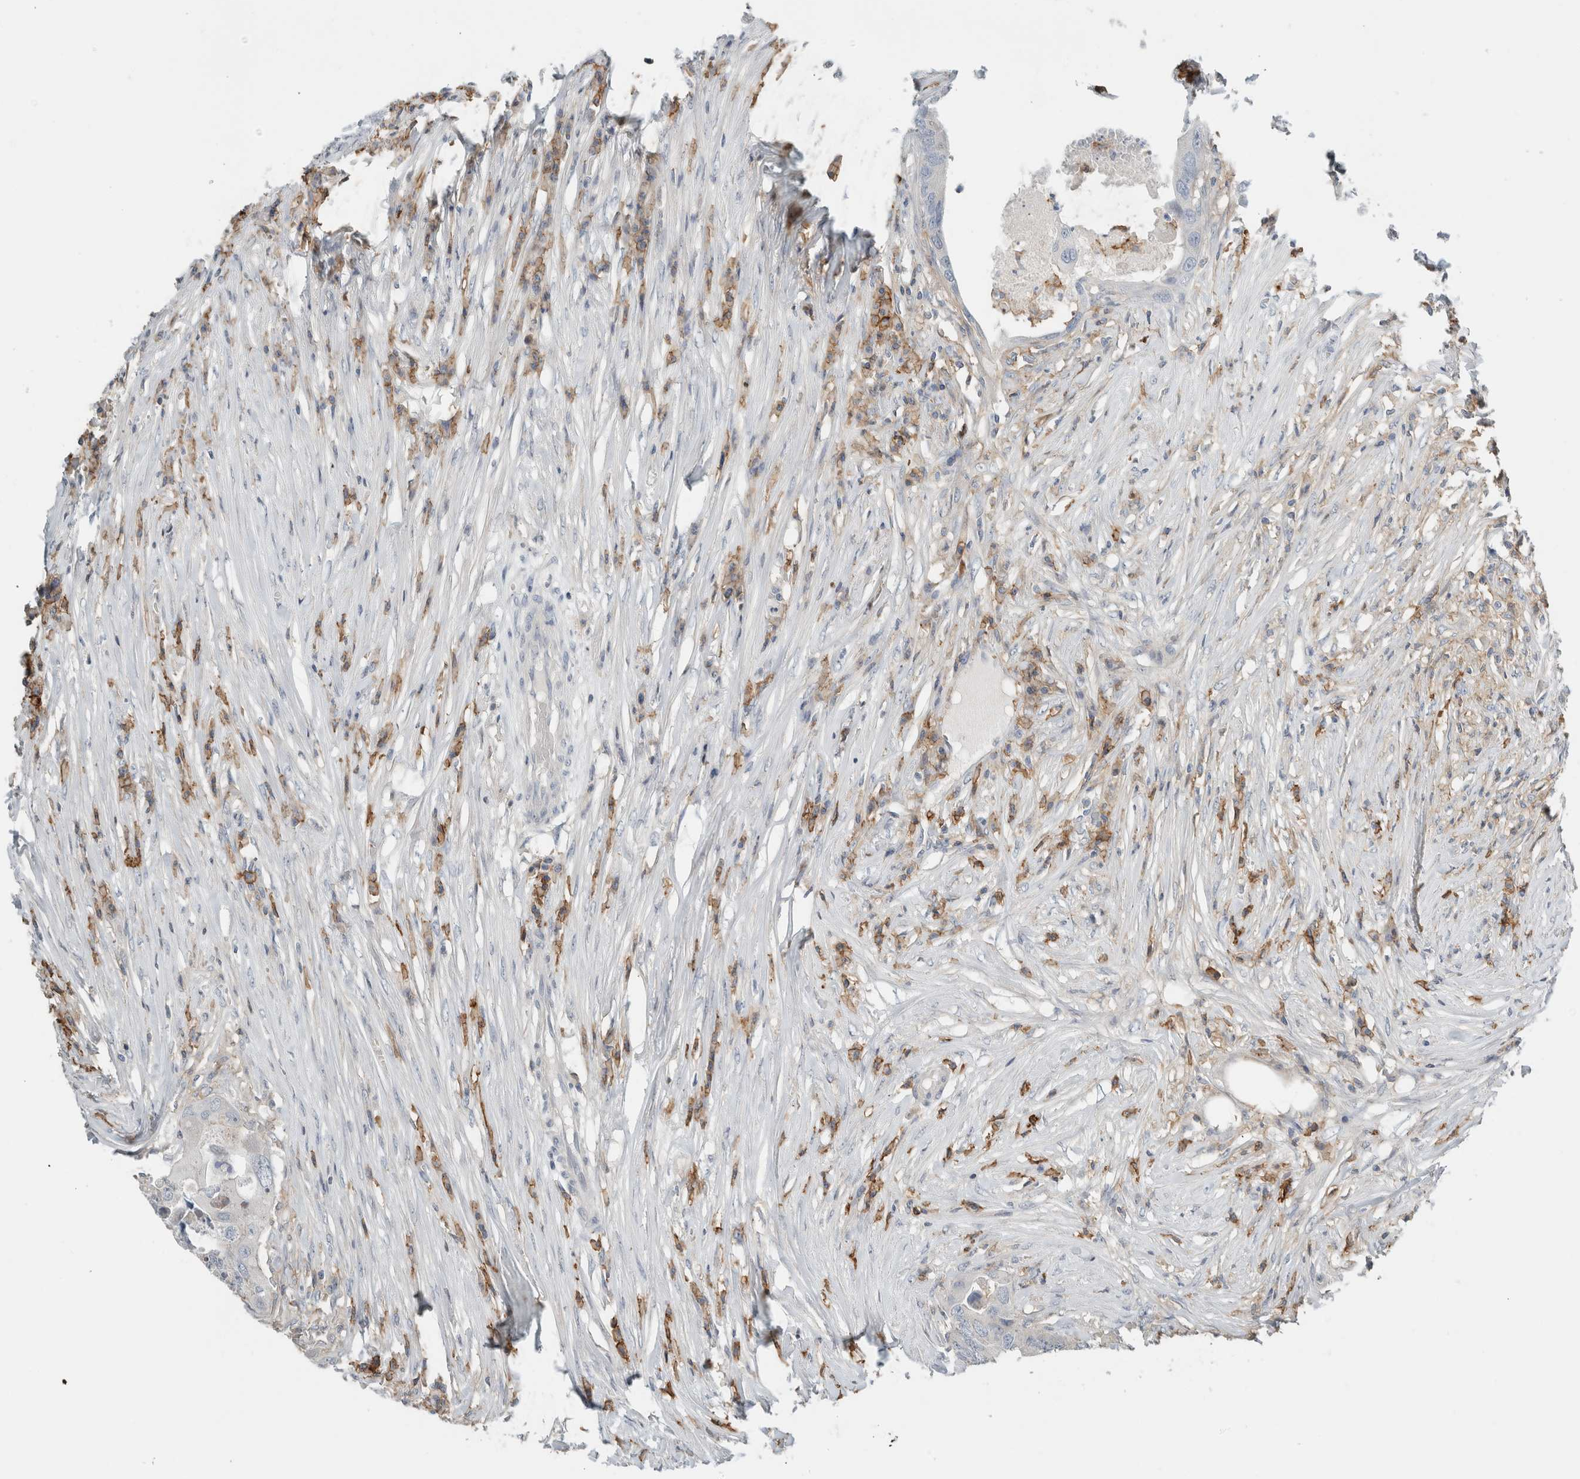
{"staining": {"intensity": "negative", "quantity": "none", "location": "none"}, "tissue": "colorectal cancer", "cell_type": "Tumor cells", "image_type": "cancer", "snomed": [{"axis": "morphology", "description": "Adenocarcinoma, NOS"}, {"axis": "topography", "description": "Colon"}], "caption": "The image displays no significant staining in tumor cells of adenocarcinoma (colorectal). (Brightfield microscopy of DAB immunohistochemistry (IHC) at high magnification).", "gene": "ERCC6L2", "patient": {"sex": "male", "age": 71}}